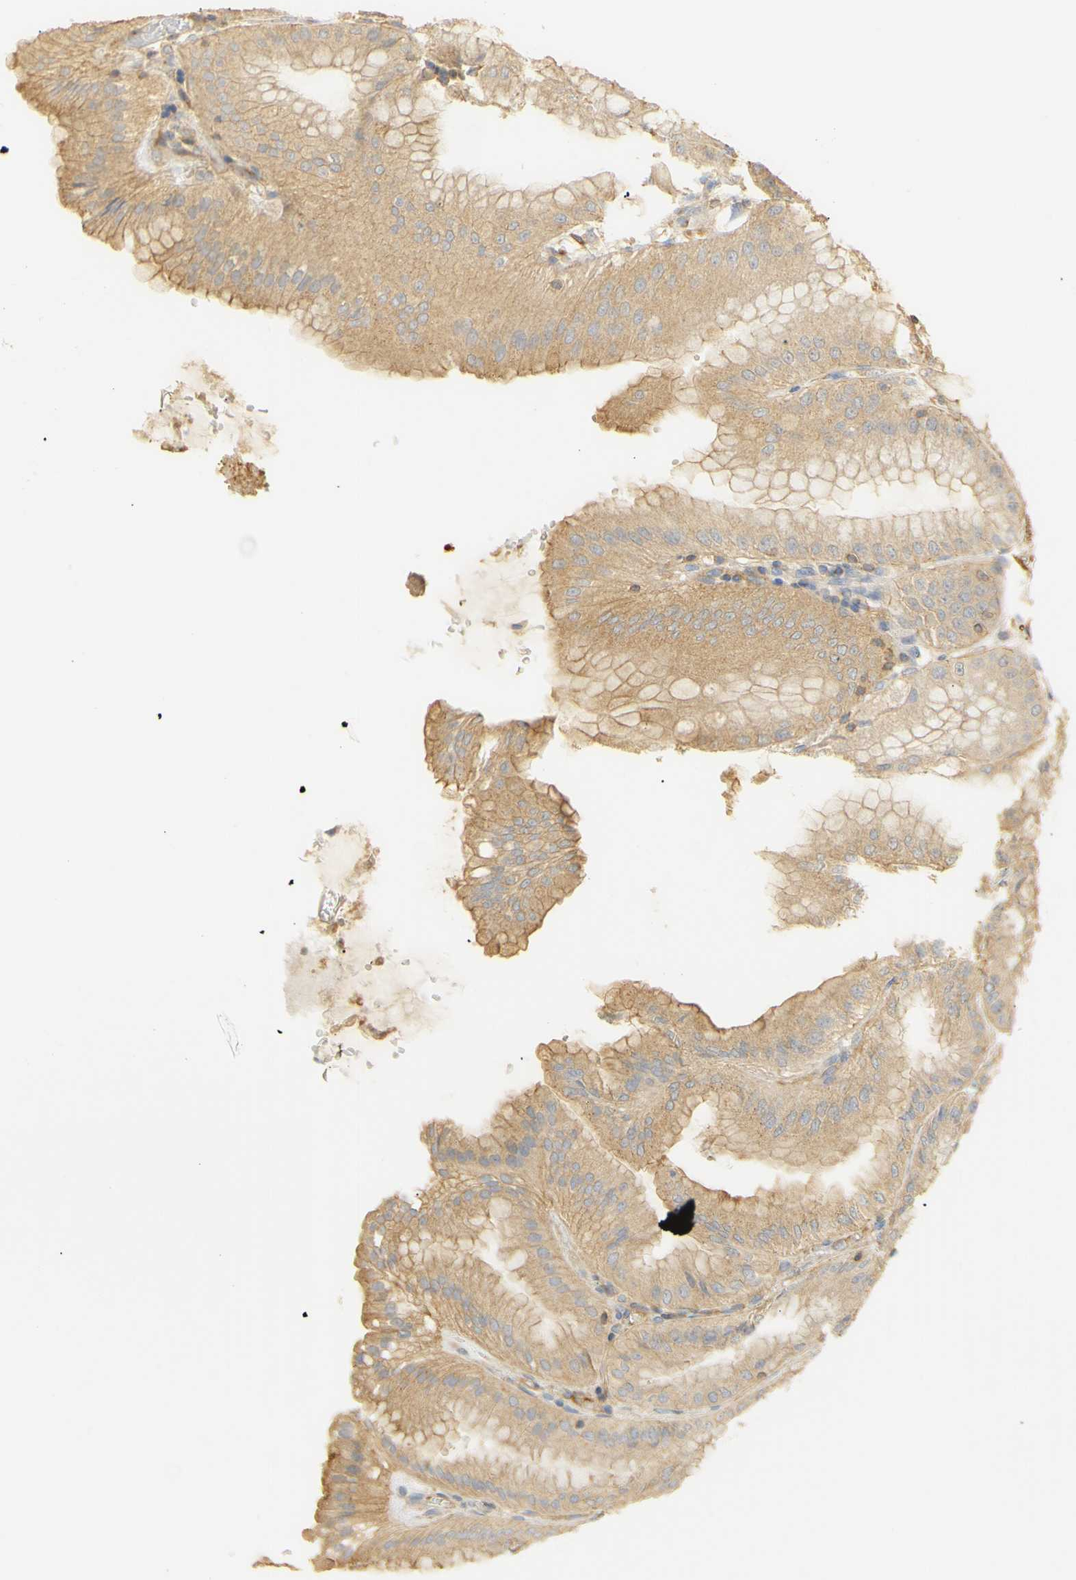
{"staining": {"intensity": "moderate", "quantity": ">75%", "location": "cytoplasmic/membranous"}, "tissue": "stomach", "cell_type": "Glandular cells", "image_type": "normal", "snomed": [{"axis": "morphology", "description": "Normal tissue, NOS"}, {"axis": "topography", "description": "Stomach, lower"}], "caption": "Stomach stained with DAB (3,3'-diaminobenzidine) immunohistochemistry (IHC) displays medium levels of moderate cytoplasmic/membranous staining in approximately >75% of glandular cells. The staining was performed using DAB, with brown indicating positive protein expression. Nuclei are stained blue with hematoxylin.", "gene": "KCNE4", "patient": {"sex": "male", "age": 71}}